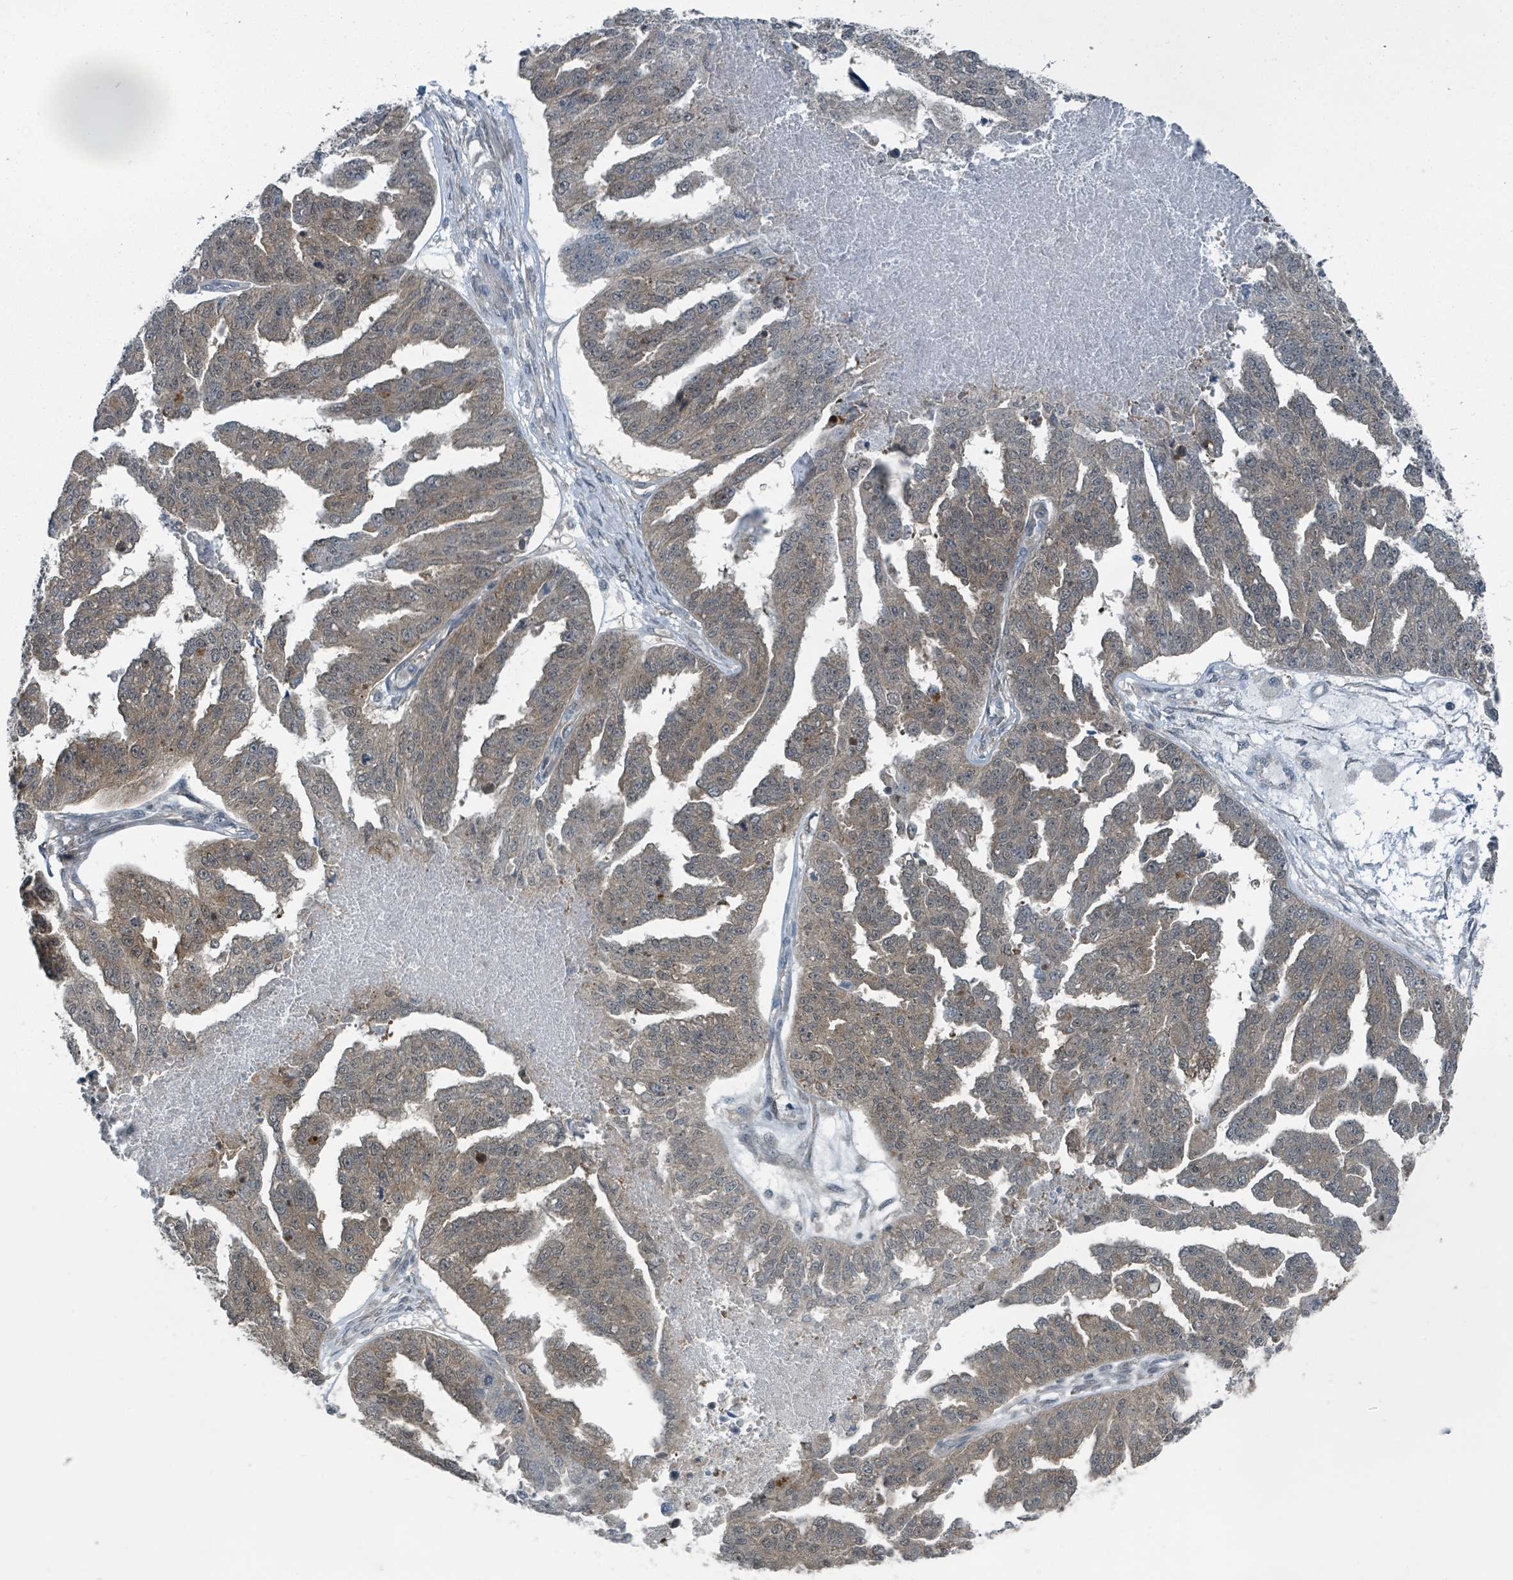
{"staining": {"intensity": "moderate", "quantity": "25%-75%", "location": "cytoplasmic/membranous,nuclear"}, "tissue": "ovarian cancer", "cell_type": "Tumor cells", "image_type": "cancer", "snomed": [{"axis": "morphology", "description": "Cystadenocarcinoma, serous, NOS"}, {"axis": "topography", "description": "Ovary"}], "caption": "Immunohistochemical staining of human ovarian cancer (serous cystadenocarcinoma) exhibits moderate cytoplasmic/membranous and nuclear protein positivity in about 25%-75% of tumor cells.", "gene": "GOLGA7", "patient": {"sex": "female", "age": 58}}